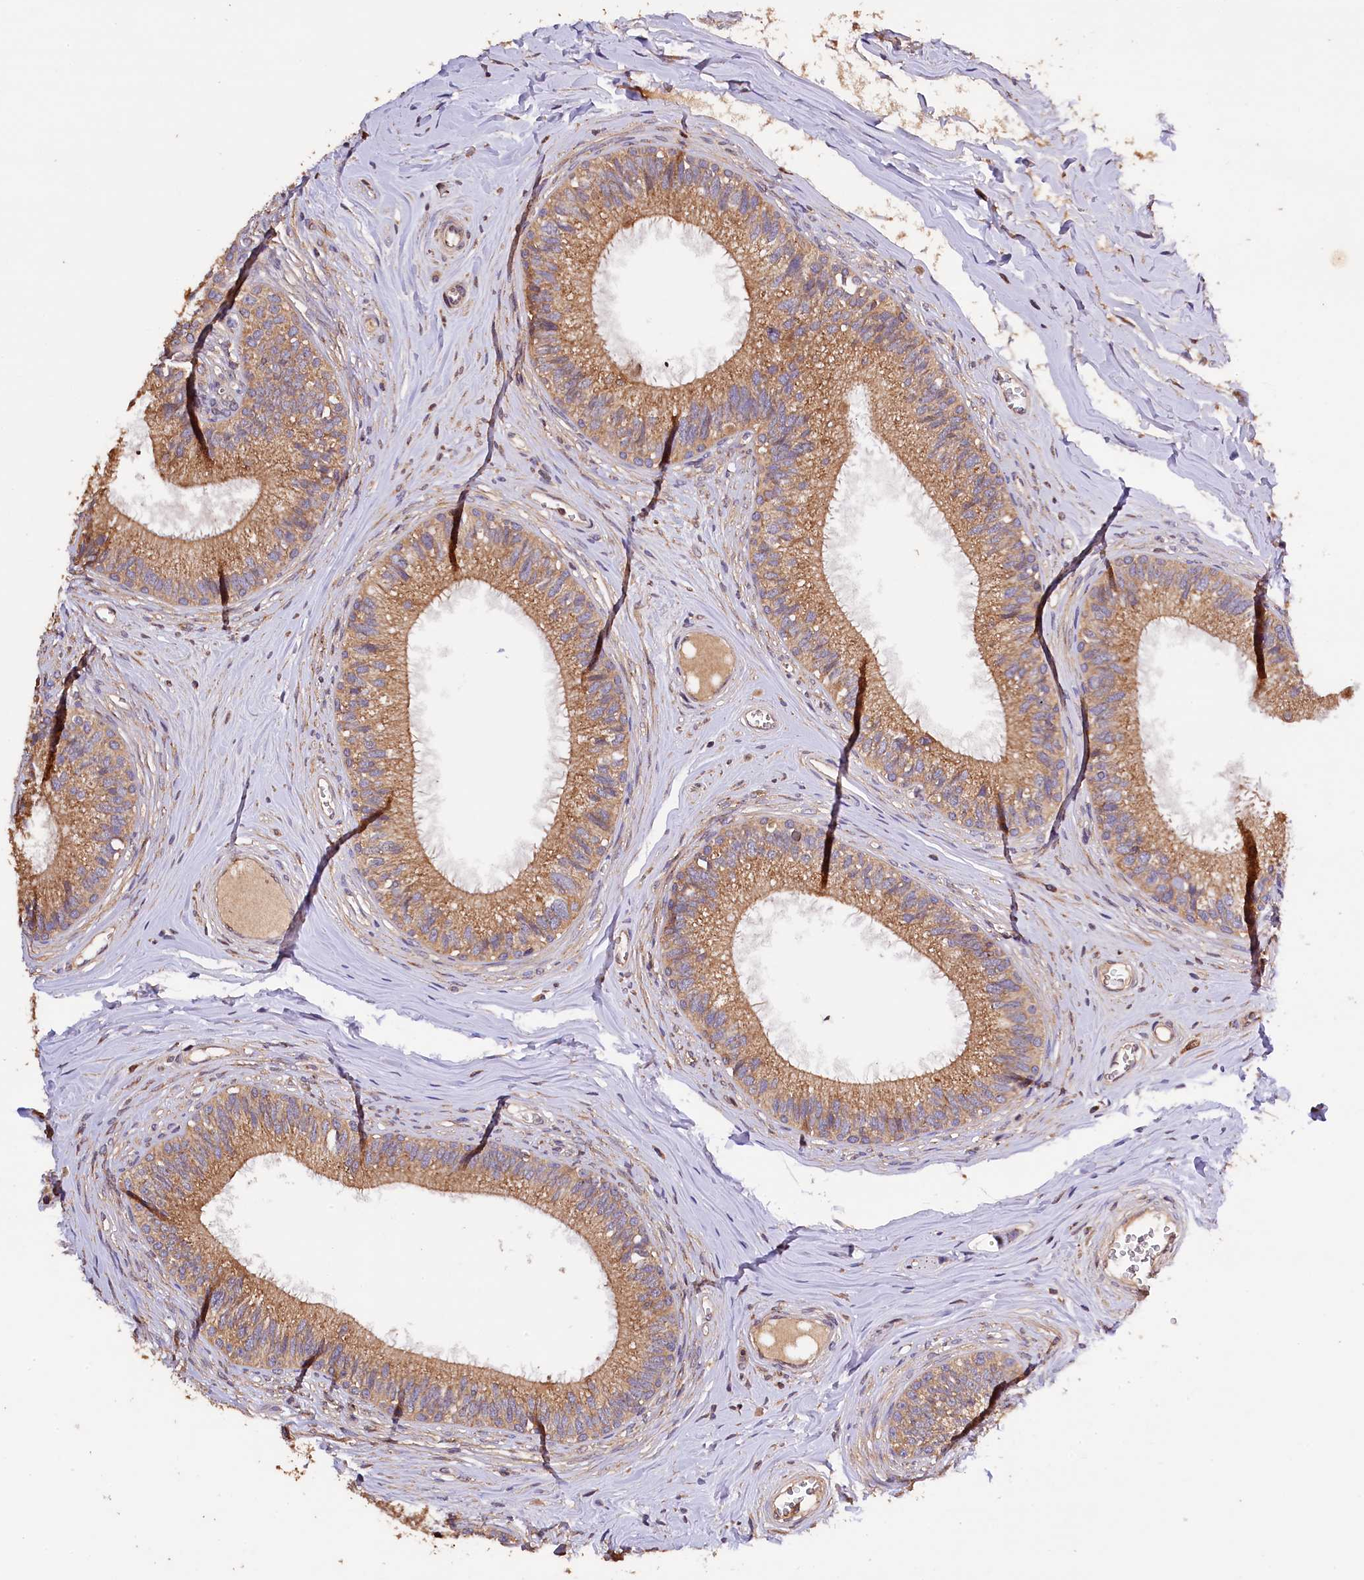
{"staining": {"intensity": "moderate", "quantity": ">75%", "location": "cytoplasmic/membranous"}, "tissue": "epididymis", "cell_type": "Glandular cells", "image_type": "normal", "snomed": [{"axis": "morphology", "description": "Normal tissue, NOS"}, {"axis": "topography", "description": "Epididymis"}], "caption": "Immunohistochemistry of benign human epididymis exhibits medium levels of moderate cytoplasmic/membranous staining in approximately >75% of glandular cells.", "gene": "KLC2", "patient": {"sex": "male", "age": 33}}